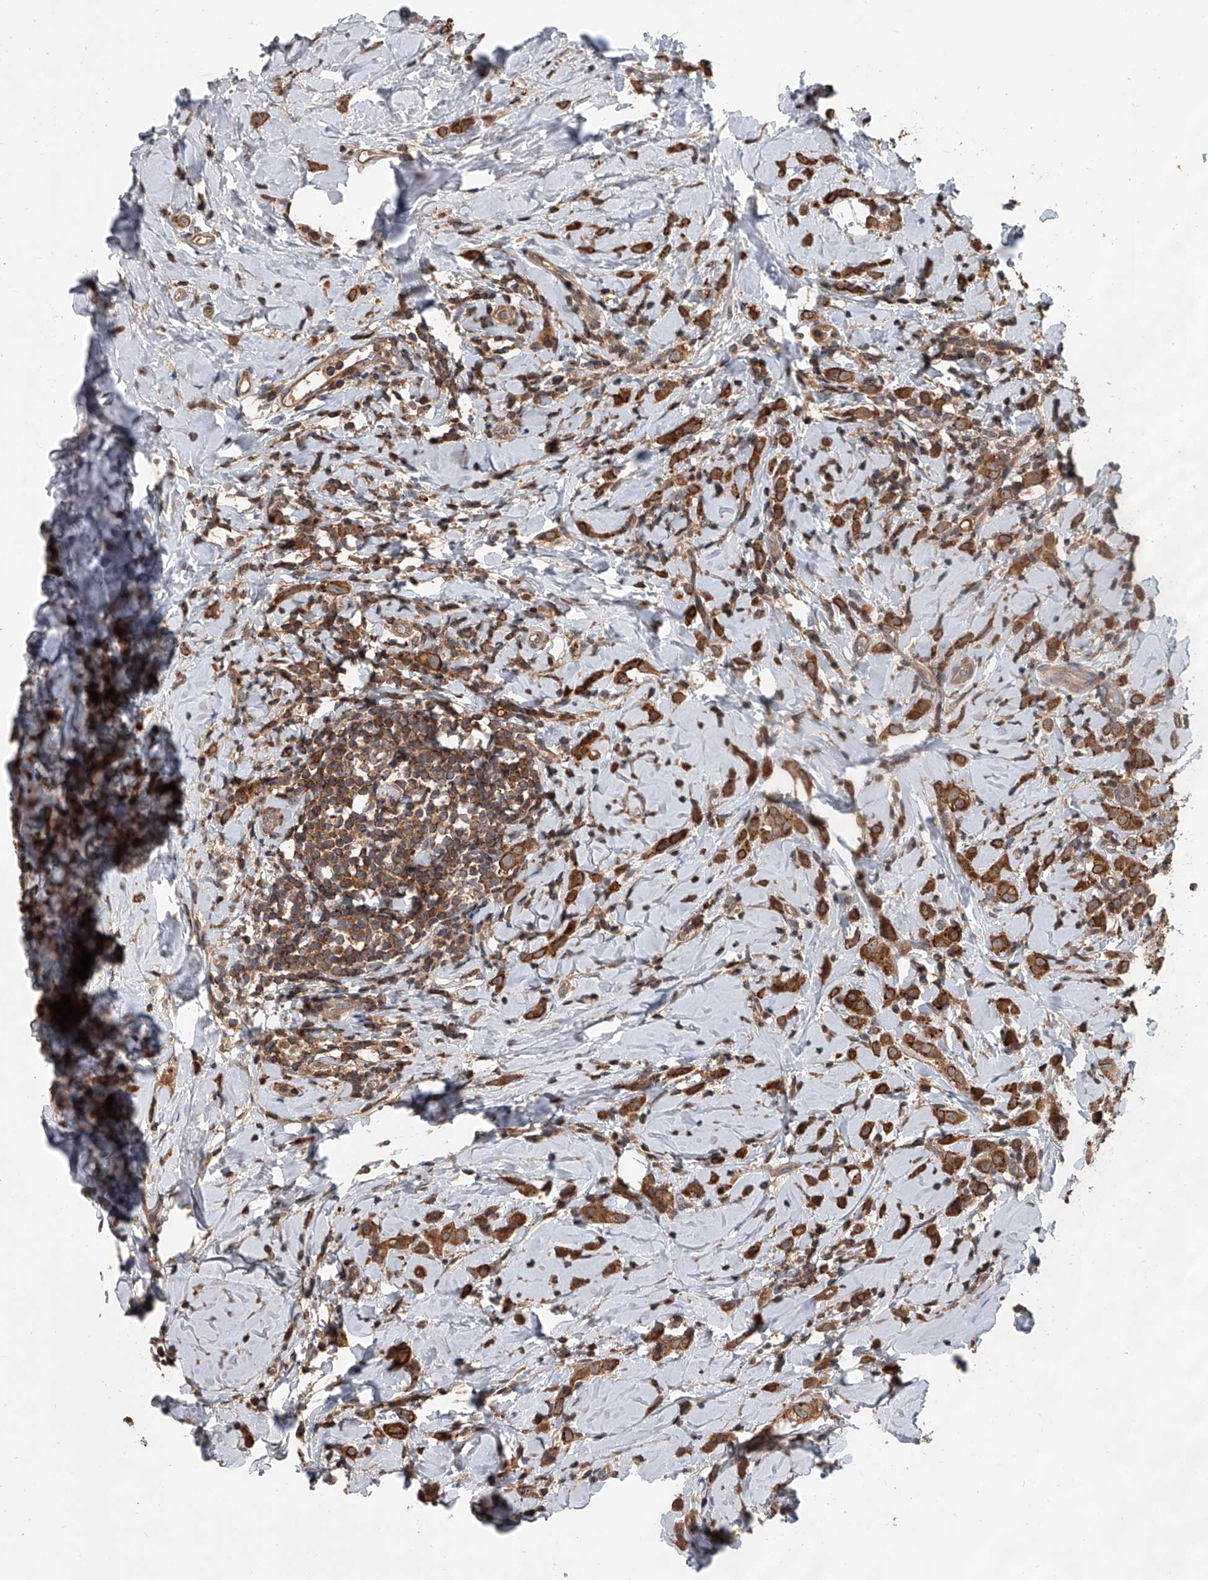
{"staining": {"intensity": "moderate", "quantity": ">75%", "location": "cytoplasmic/membranous"}, "tissue": "breast cancer", "cell_type": "Tumor cells", "image_type": "cancer", "snomed": [{"axis": "morphology", "description": "Lobular carcinoma"}, {"axis": "topography", "description": "Breast"}], "caption": "The image displays a brown stain indicating the presence of a protein in the cytoplasmic/membranous of tumor cells in lobular carcinoma (breast). The protein of interest is shown in brown color, while the nuclei are stained blue.", "gene": "USP47", "patient": {"sex": "female", "age": 47}}